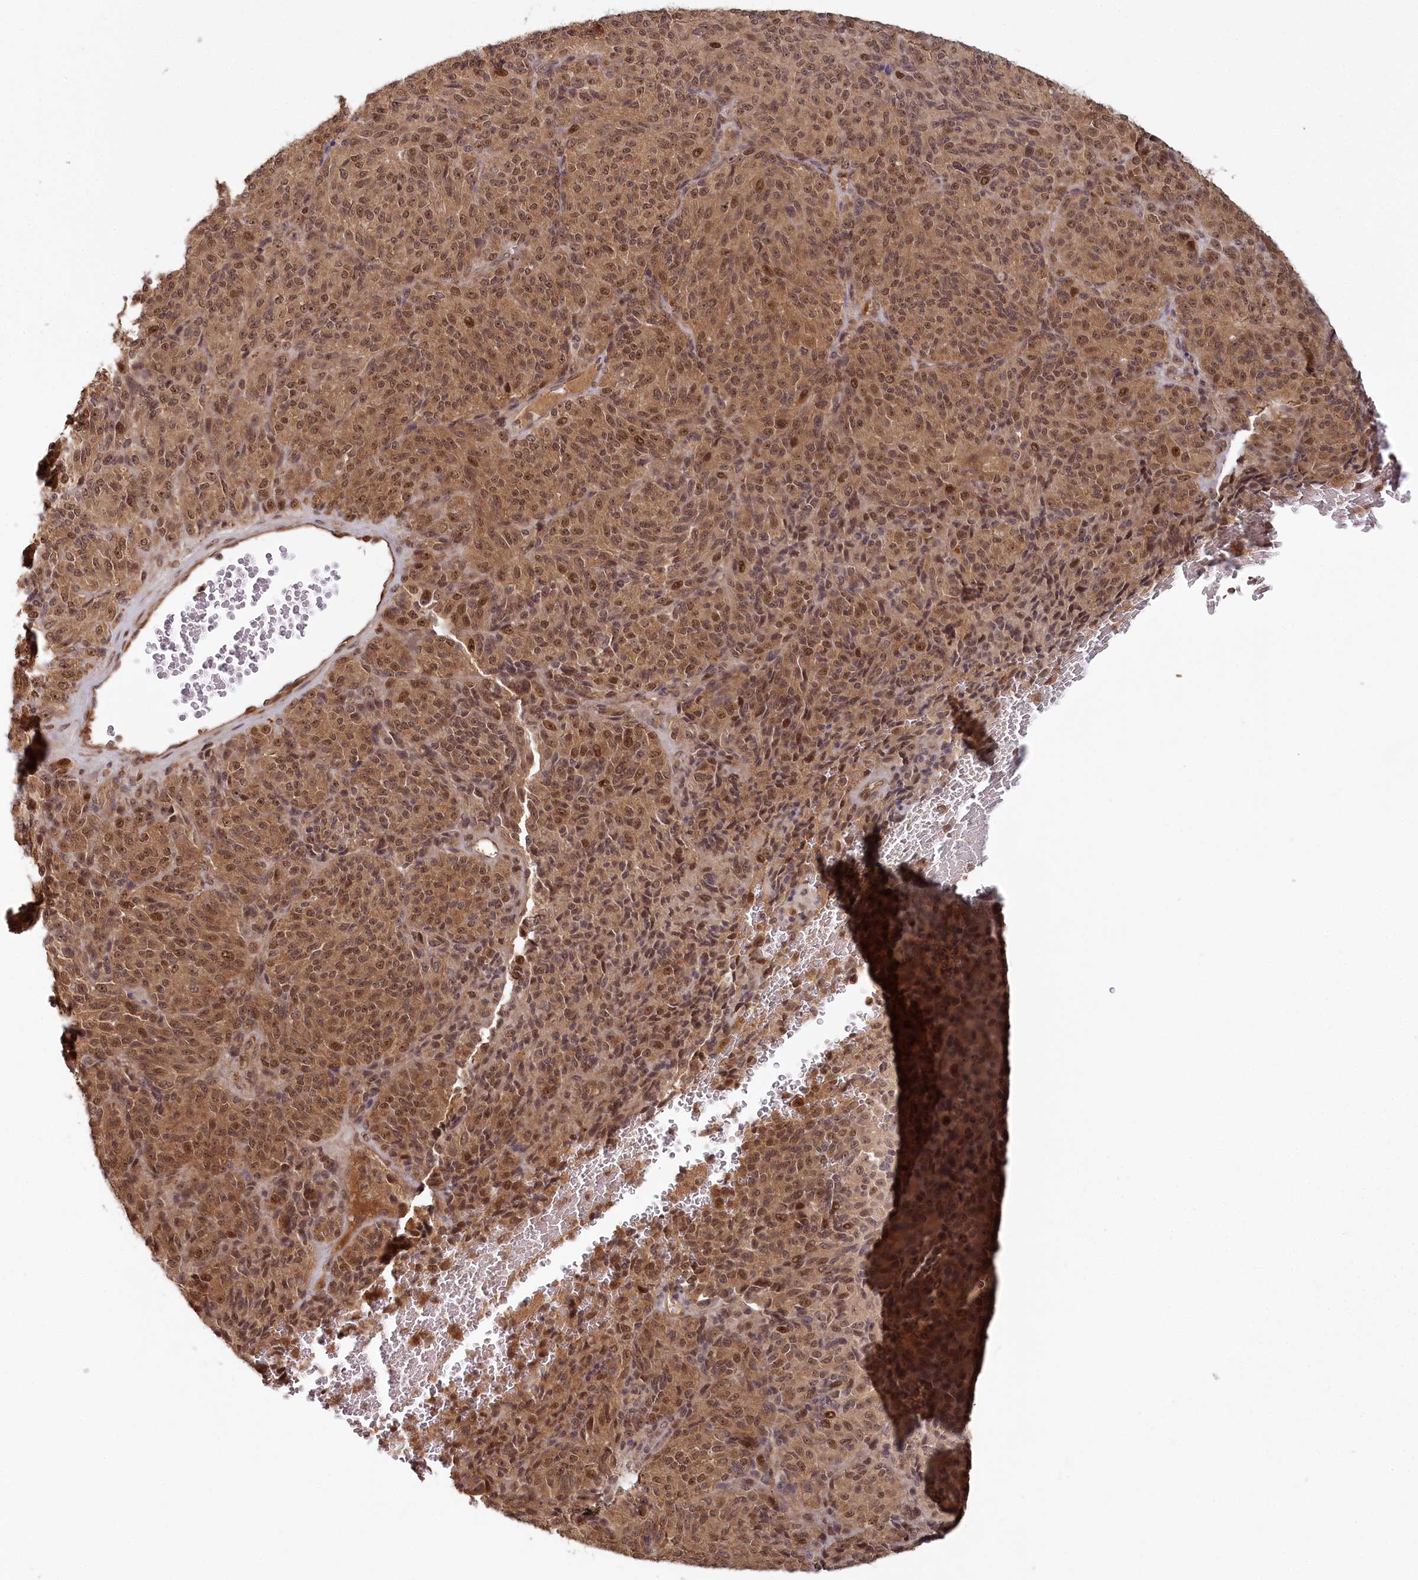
{"staining": {"intensity": "moderate", "quantity": ">75%", "location": "cytoplasmic/membranous,nuclear"}, "tissue": "melanoma", "cell_type": "Tumor cells", "image_type": "cancer", "snomed": [{"axis": "morphology", "description": "Malignant melanoma, Metastatic site"}, {"axis": "topography", "description": "Brain"}], "caption": "Immunohistochemical staining of human melanoma exhibits medium levels of moderate cytoplasmic/membranous and nuclear staining in about >75% of tumor cells.", "gene": "WAPL", "patient": {"sex": "female", "age": 56}}